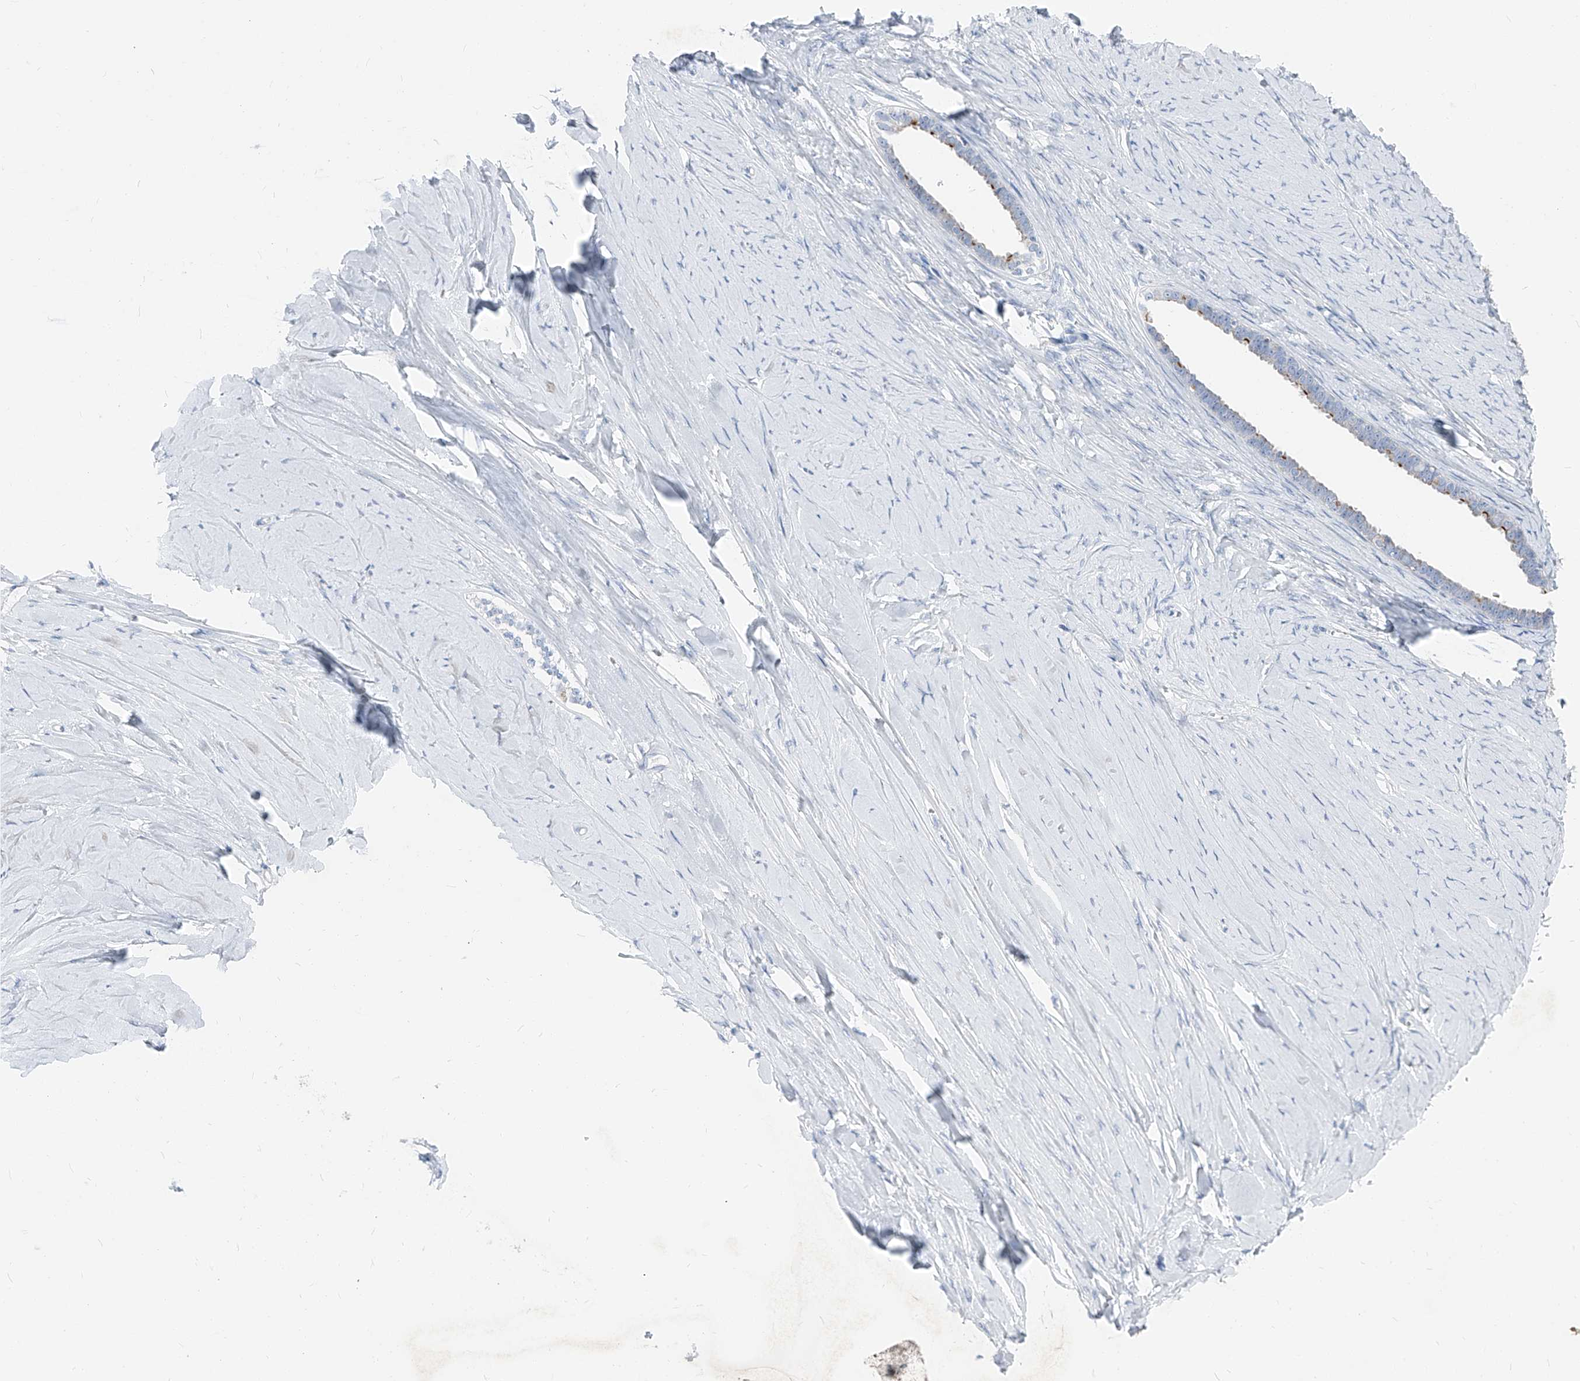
{"staining": {"intensity": "moderate", "quantity": "<25%", "location": "cytoplasmic/membranous"}, "tissue": "ovarian cancer", "cell_type": "Tumor cells", "image_type": "cancer", "snomed": [{"axis": "morphology", "description": "Cystadenocarcinoma, serous, NOS"}, {"axis": "topography", "description": "Ovary"}], "caption": "Immunohistochemical staining of ovarian serous cystadenocarcinoma reveals low levels of moderate cytoplasmic/membranous staining in approximately <25% of tumor cells.", "gene": "AGPS", "patient": {"sex": "female", "age": 79}}